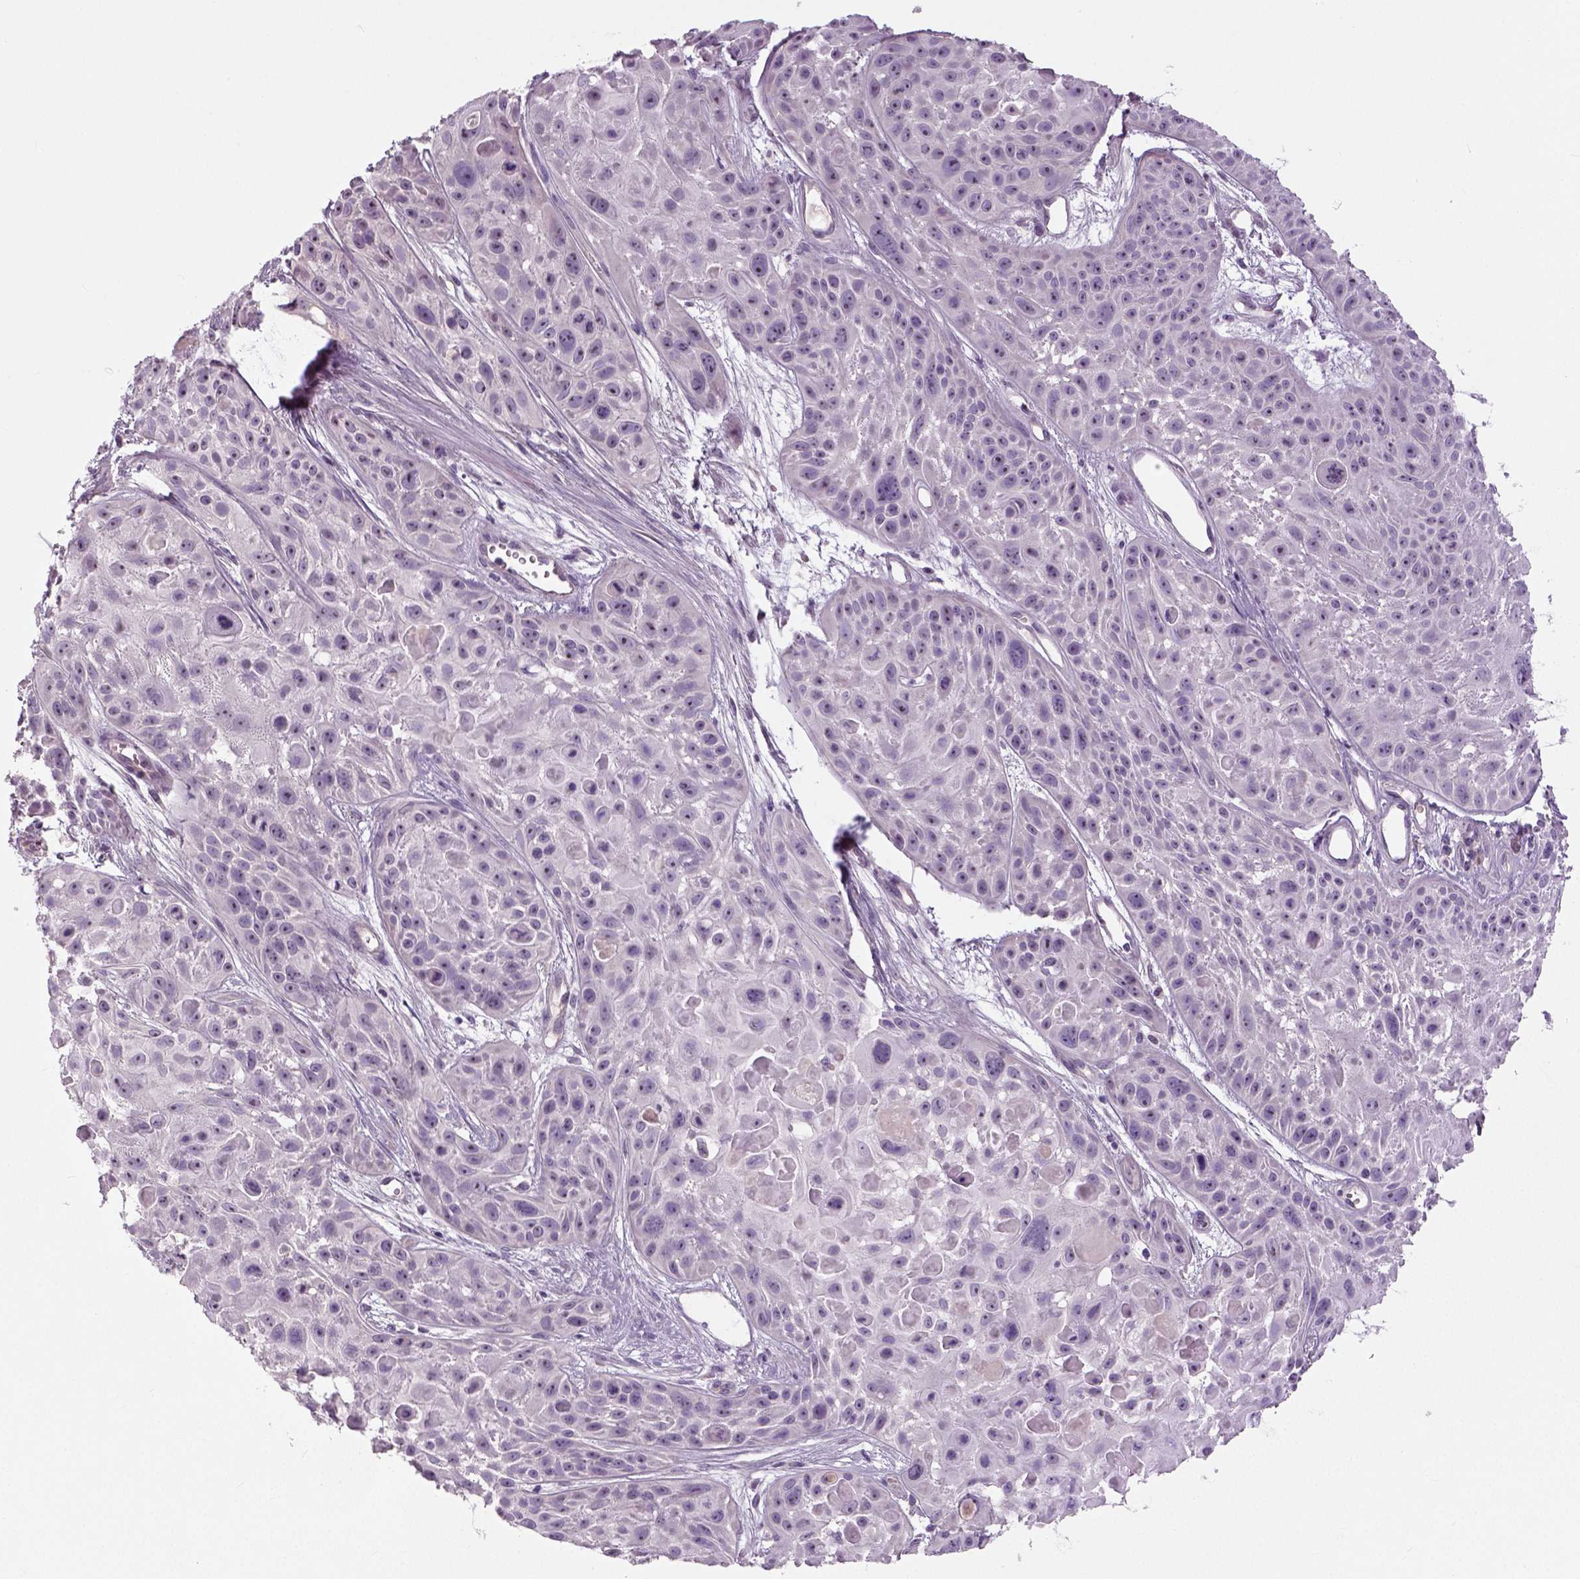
{"staining": {"intensity": "negative", "quantity": "none", "location": "none"}, "tissue": "skin cancer", "cell_type": "Tumor cells", "image_type": "cancer", "snomed": [{"axis": "morphology", "description": "Squamous cell carcinoma, NOS"}, {"axis": "topography", "description": "Skin"}, {"axis": "topography", "description": "Anal"}], "caption": "This is an immunohistochemistry (IHC) micrograph of skin cancer (squamous cell carcinoma). There is no staining in tumor cells.", "gene": "NECAB1", "patient": {"sex": "female", "age": 75}}